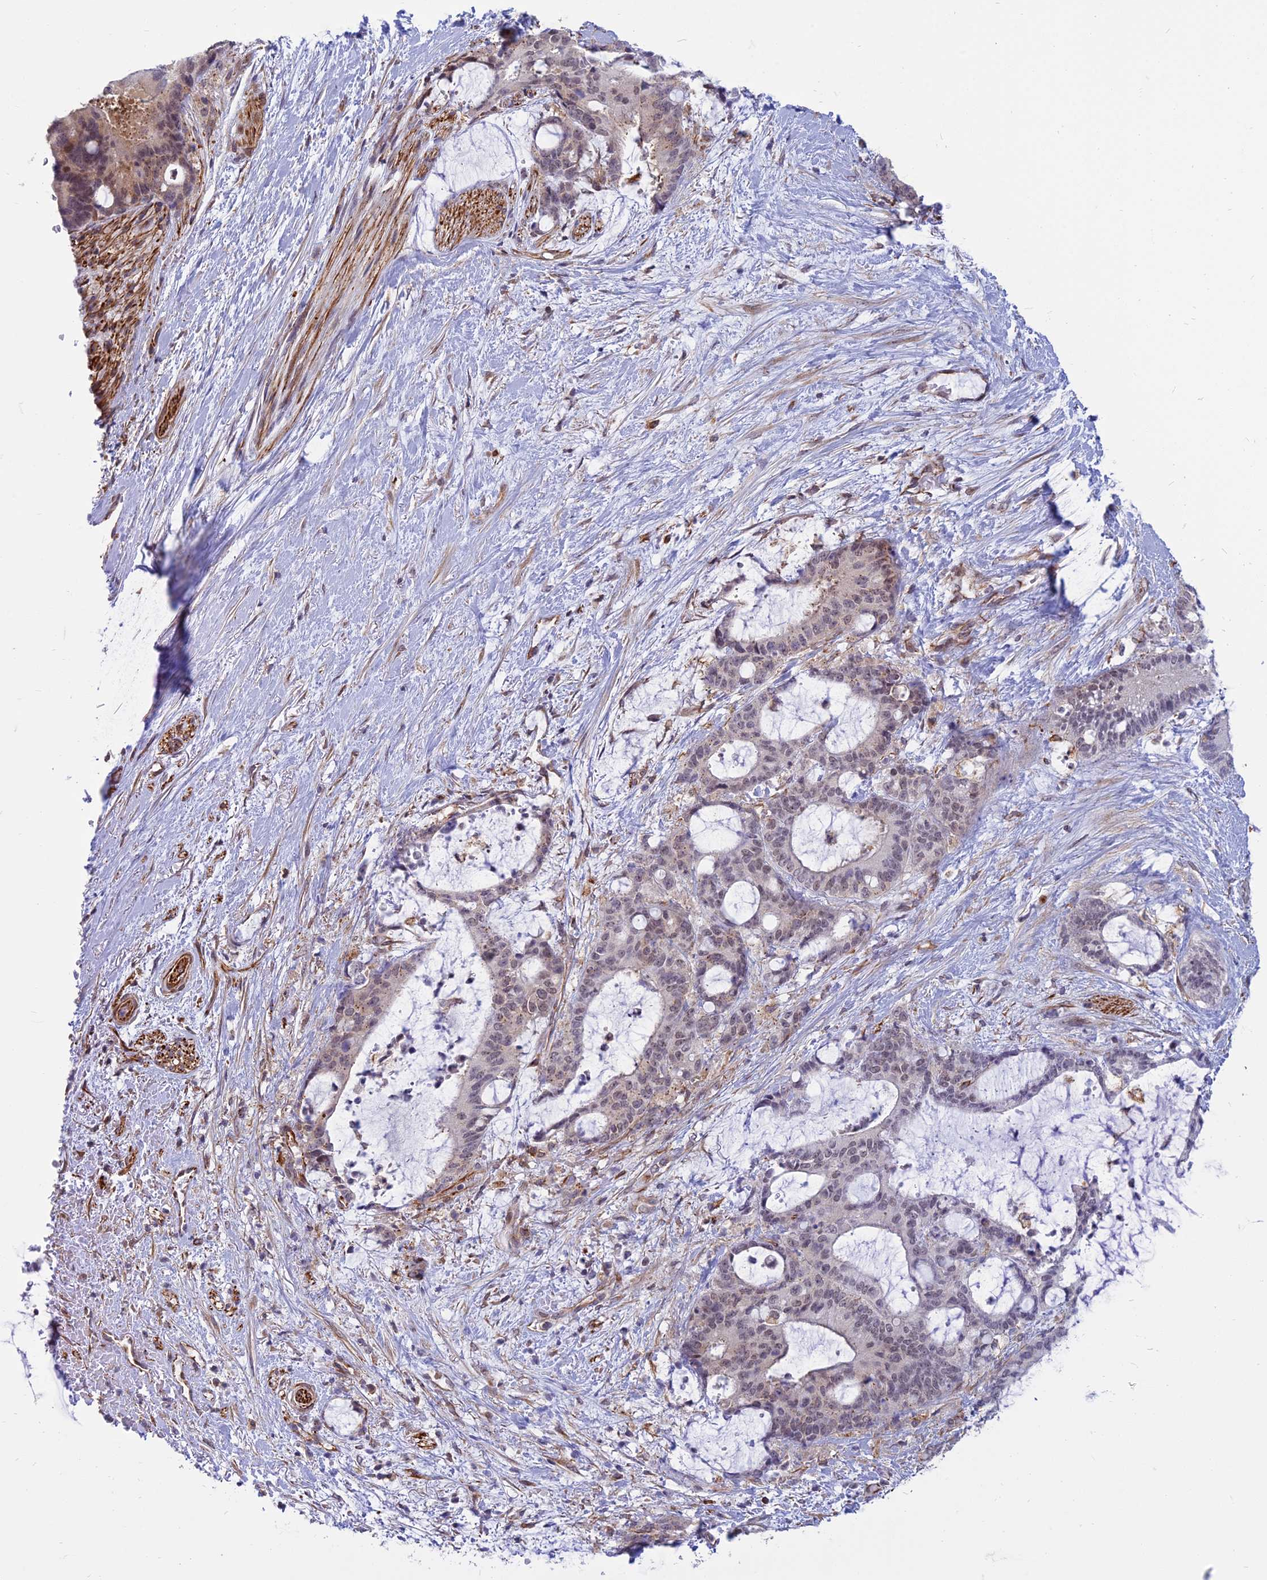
{"staining": {"intensity": "weak", "quantity": "25%-75%", "location": "nuclear"}, "tissue": "liver cancer", "cell_type": "Tumor cells", "image_type": "cancer", "snomed": [{"axis": "morphology", "description": "Normal tissue, NOS"}, {"axis": "morphology", "description": "Cholangiocarcinoma"}, {"axis": "topography", "description": "Liver"}, {"axis": "topography", "description": "Peripheral nerve tissue"}], "caption": "Approximately 25%-75% of tumor cells in human cholangiocarcinoma (liver) reveal weak nuclear protein positivity as visualized by brown immunohistochemical staining.", "gene": "SAPCD2", "patient": {"sex": "female", "age": 73}}